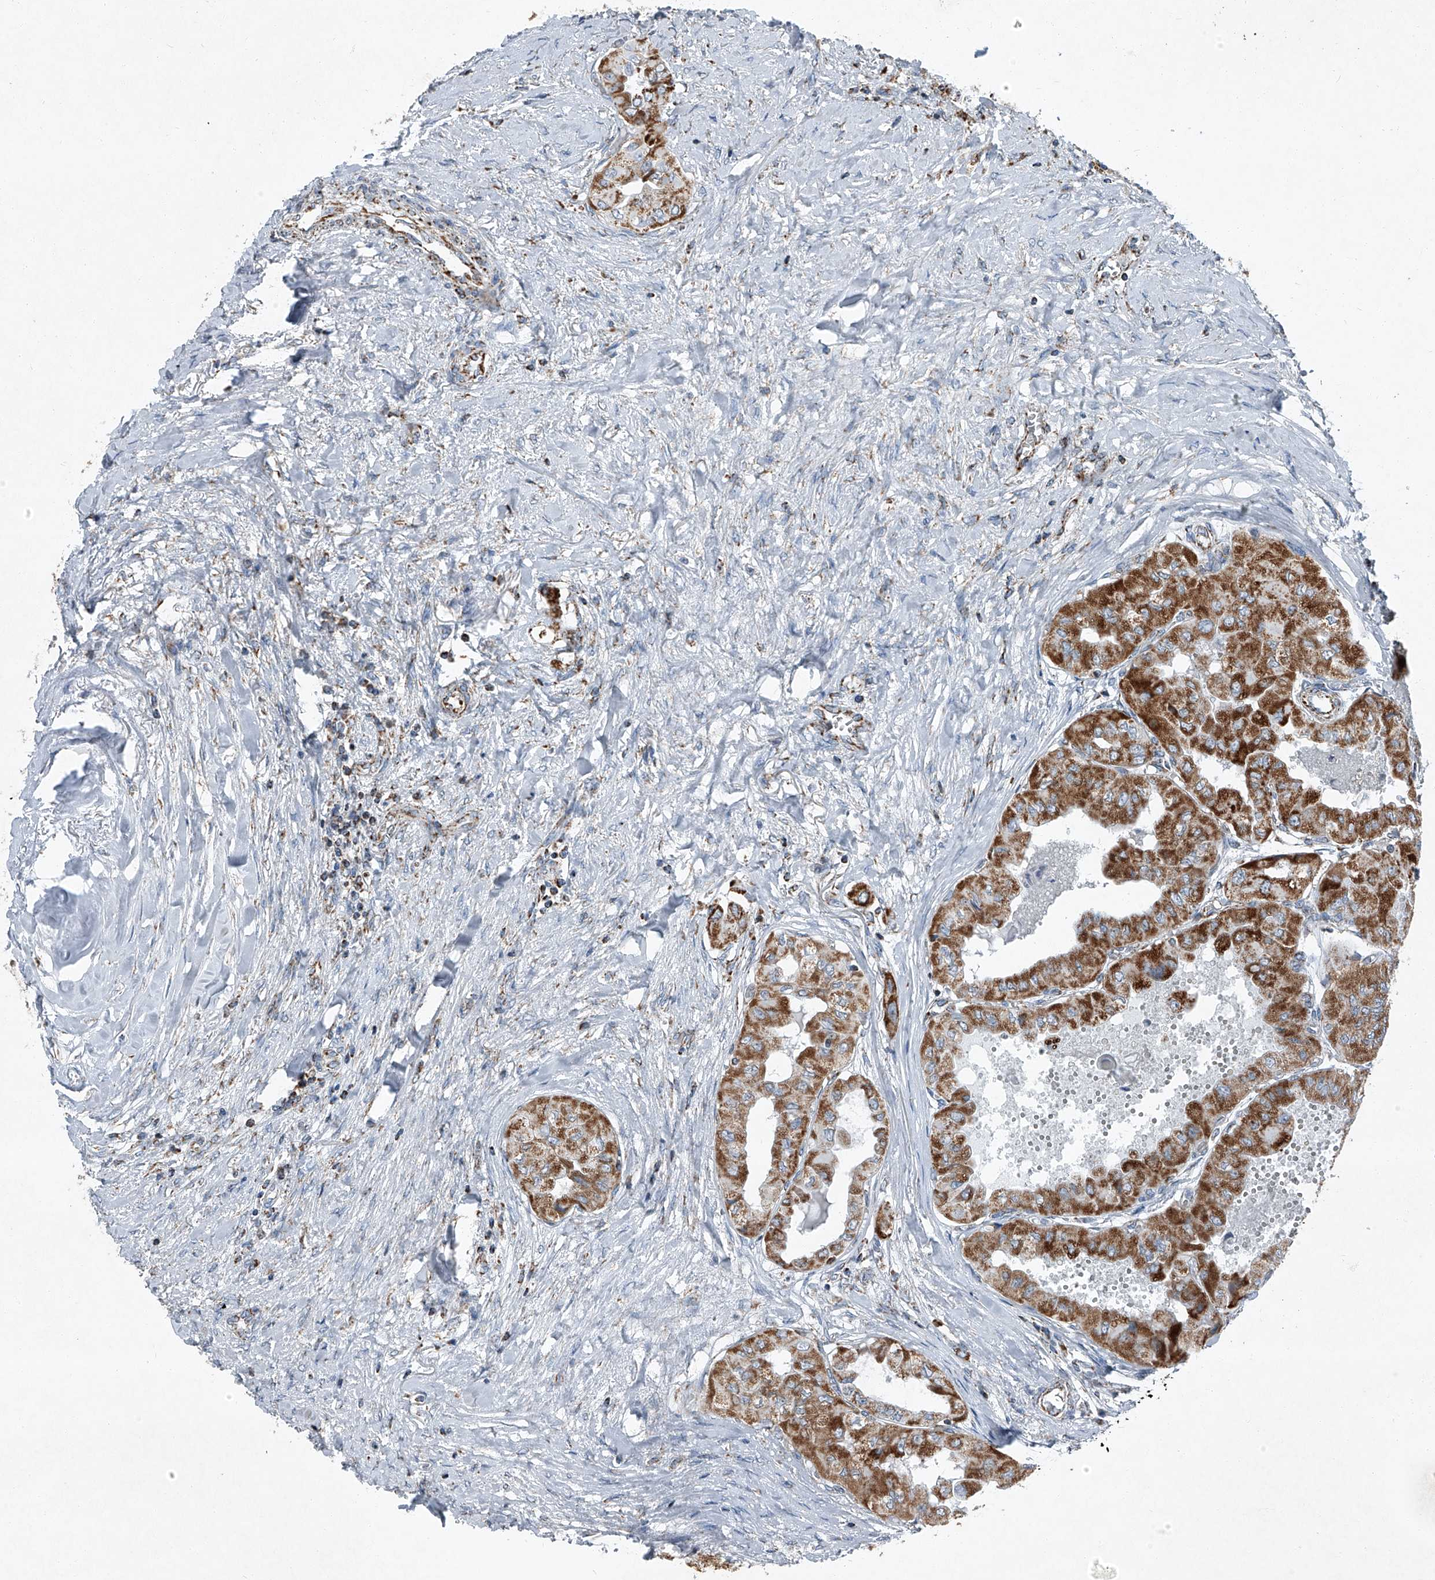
{"staining": {"intensity": "strong", "quantity": ">75%", "location": "cytoplasmic/membranous"}, "tissue": "thyroid cancer", "cell_type": "Tumor cells", "image_type": "cancer", "snomed": [{"axis": "morphology", "description": "Papillary adenocarcinoma, NOS"}, {"axis": "topography", "description": "Thyroid gland"}], "caption": "The photomicrograph reveals immunohistochemical staining of thyroid papillary adenocarcinoma. There is strong cytoplasmic/membranous expression is identified in approximately >75% of tumor cells.", "gene": "CHRNA7", "patient": {"sex": "female", "age": 59}}